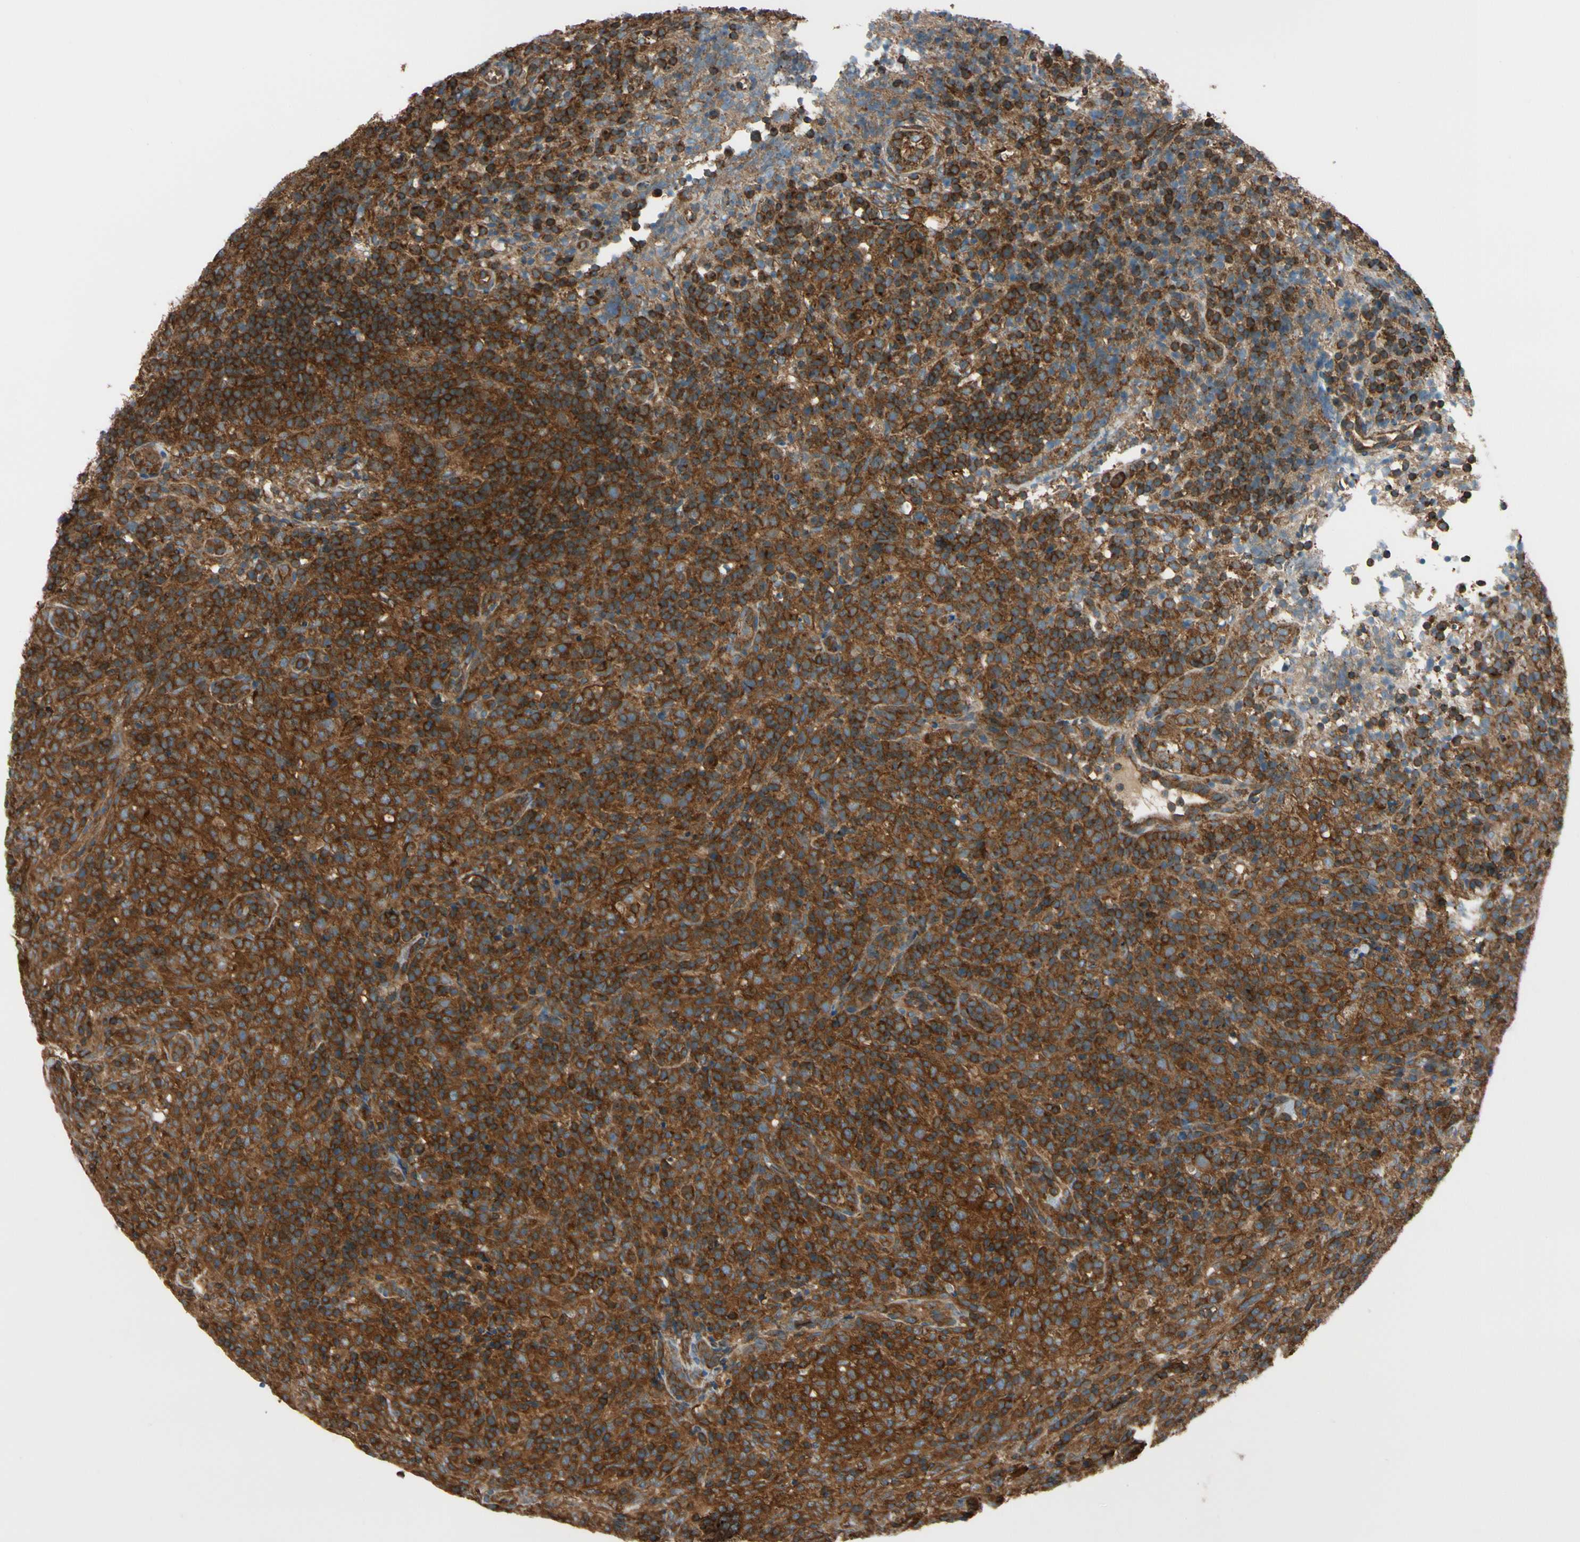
{"staining": {"intensity": "strong", "quantity": ">75%", "location": "cytoplasmic/membranous"}, "tissue": "lymphoma", "cell_type": "Tumor cells", "image_type": "cancer", "snomed": [{"axis": "morphology", "description": "Malignant lymphoma, non-Hodgkin's type, High grade"}, {"axis": "topography", "description": "Lymph node"}], "caption": "Immunohistochemical staining of human lymphoma shows strong cytoplasmic/membranous protein expression in about >75% of tumor cells.", "gene": "EPS15", "patient": {"sex": "female", "age": 76}}